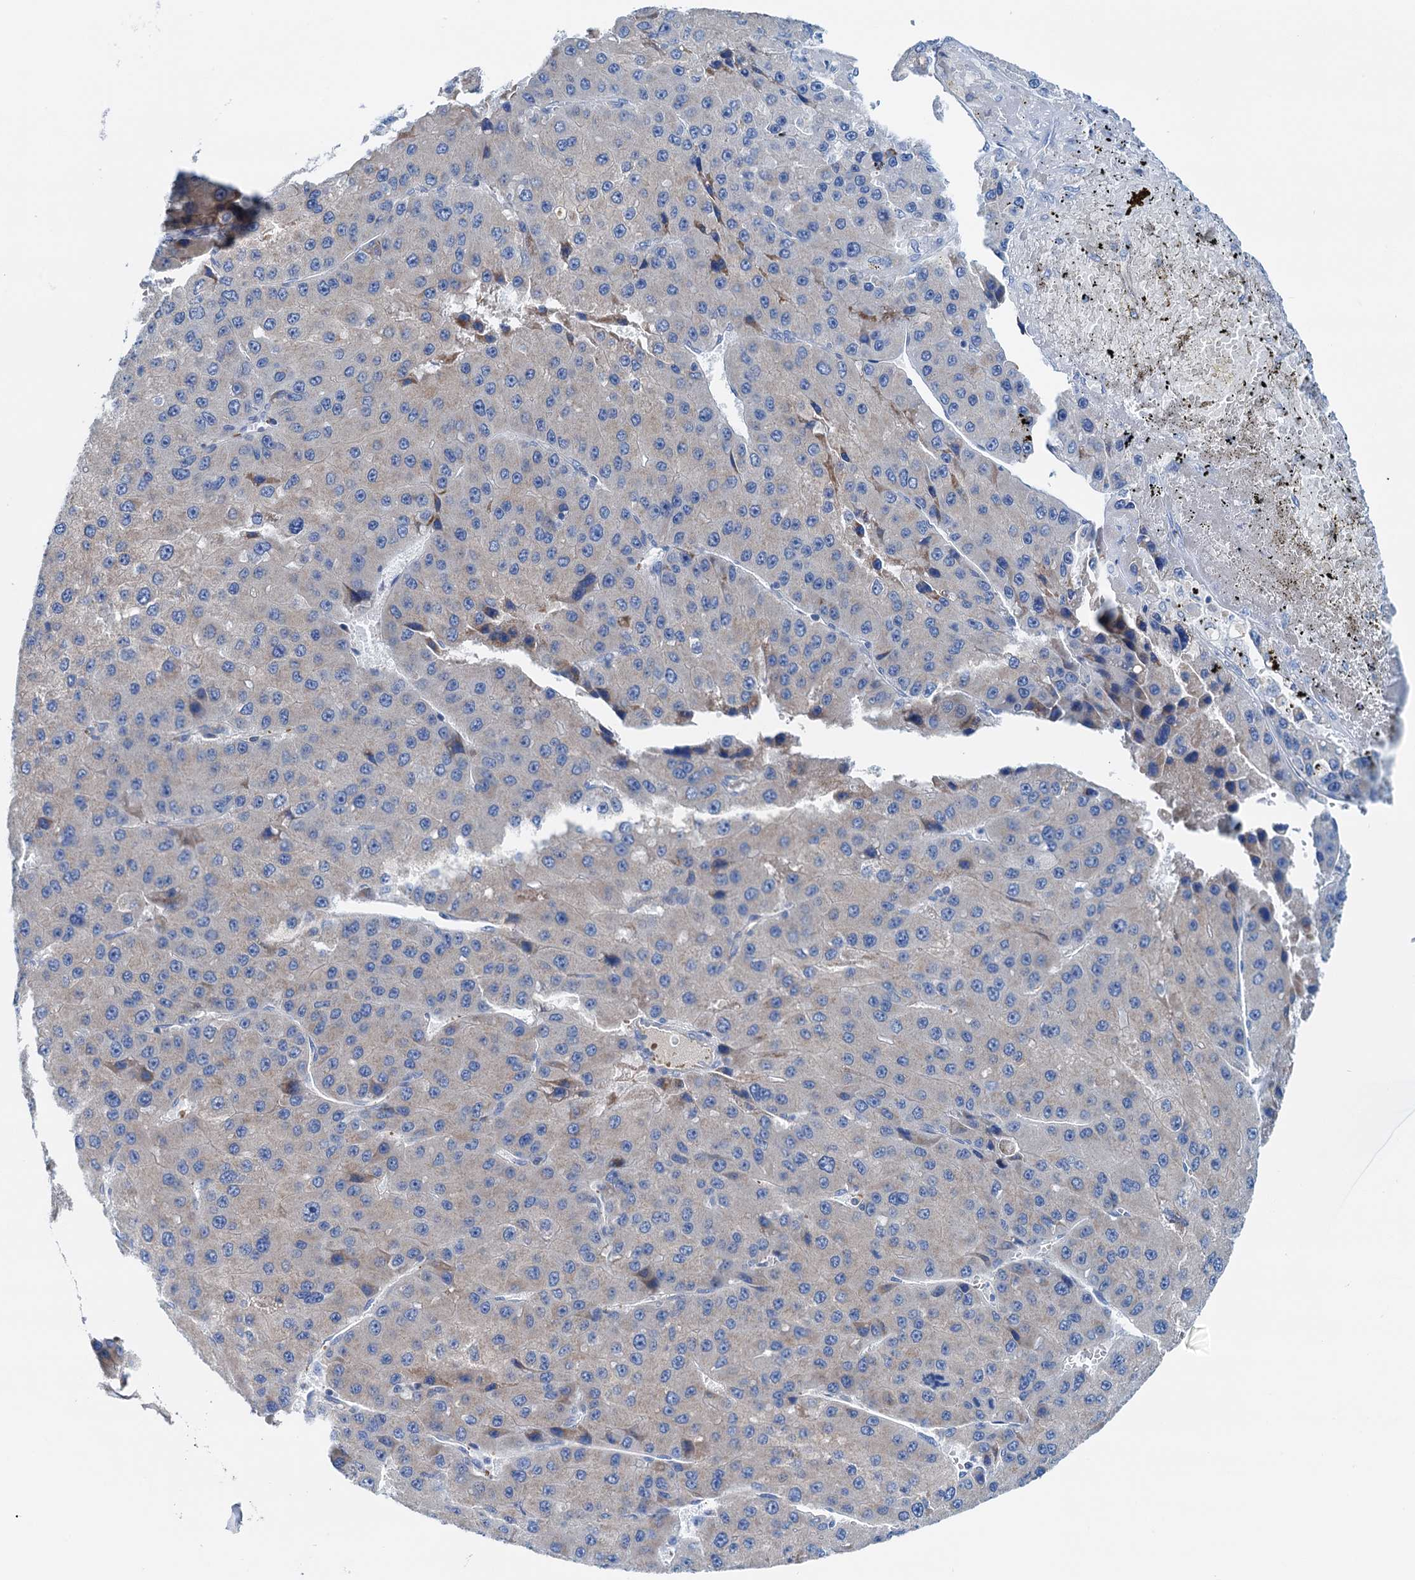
{"staining": {"intensity": "negative", "quantity": "none", "location": "none"}, "tissue": "liver cancer", "cell_type": "Tumor cells", "image_type": "cancer", "snomed": [{"axis": "morphology", "description": "Carcinoma, Hepatocellular, NOS"}, {"axis": "topography", "description": "Liver"}], "caption": "An immunohistochemistry (IHC) photomicrograph of hepatocellular carcinoma (liver) is shown. There is no staining in tumor cells of hepatocellular carcinoma (liver).", "gene": "KNDC1", "patient": {"sex": "female", "age": 73}}